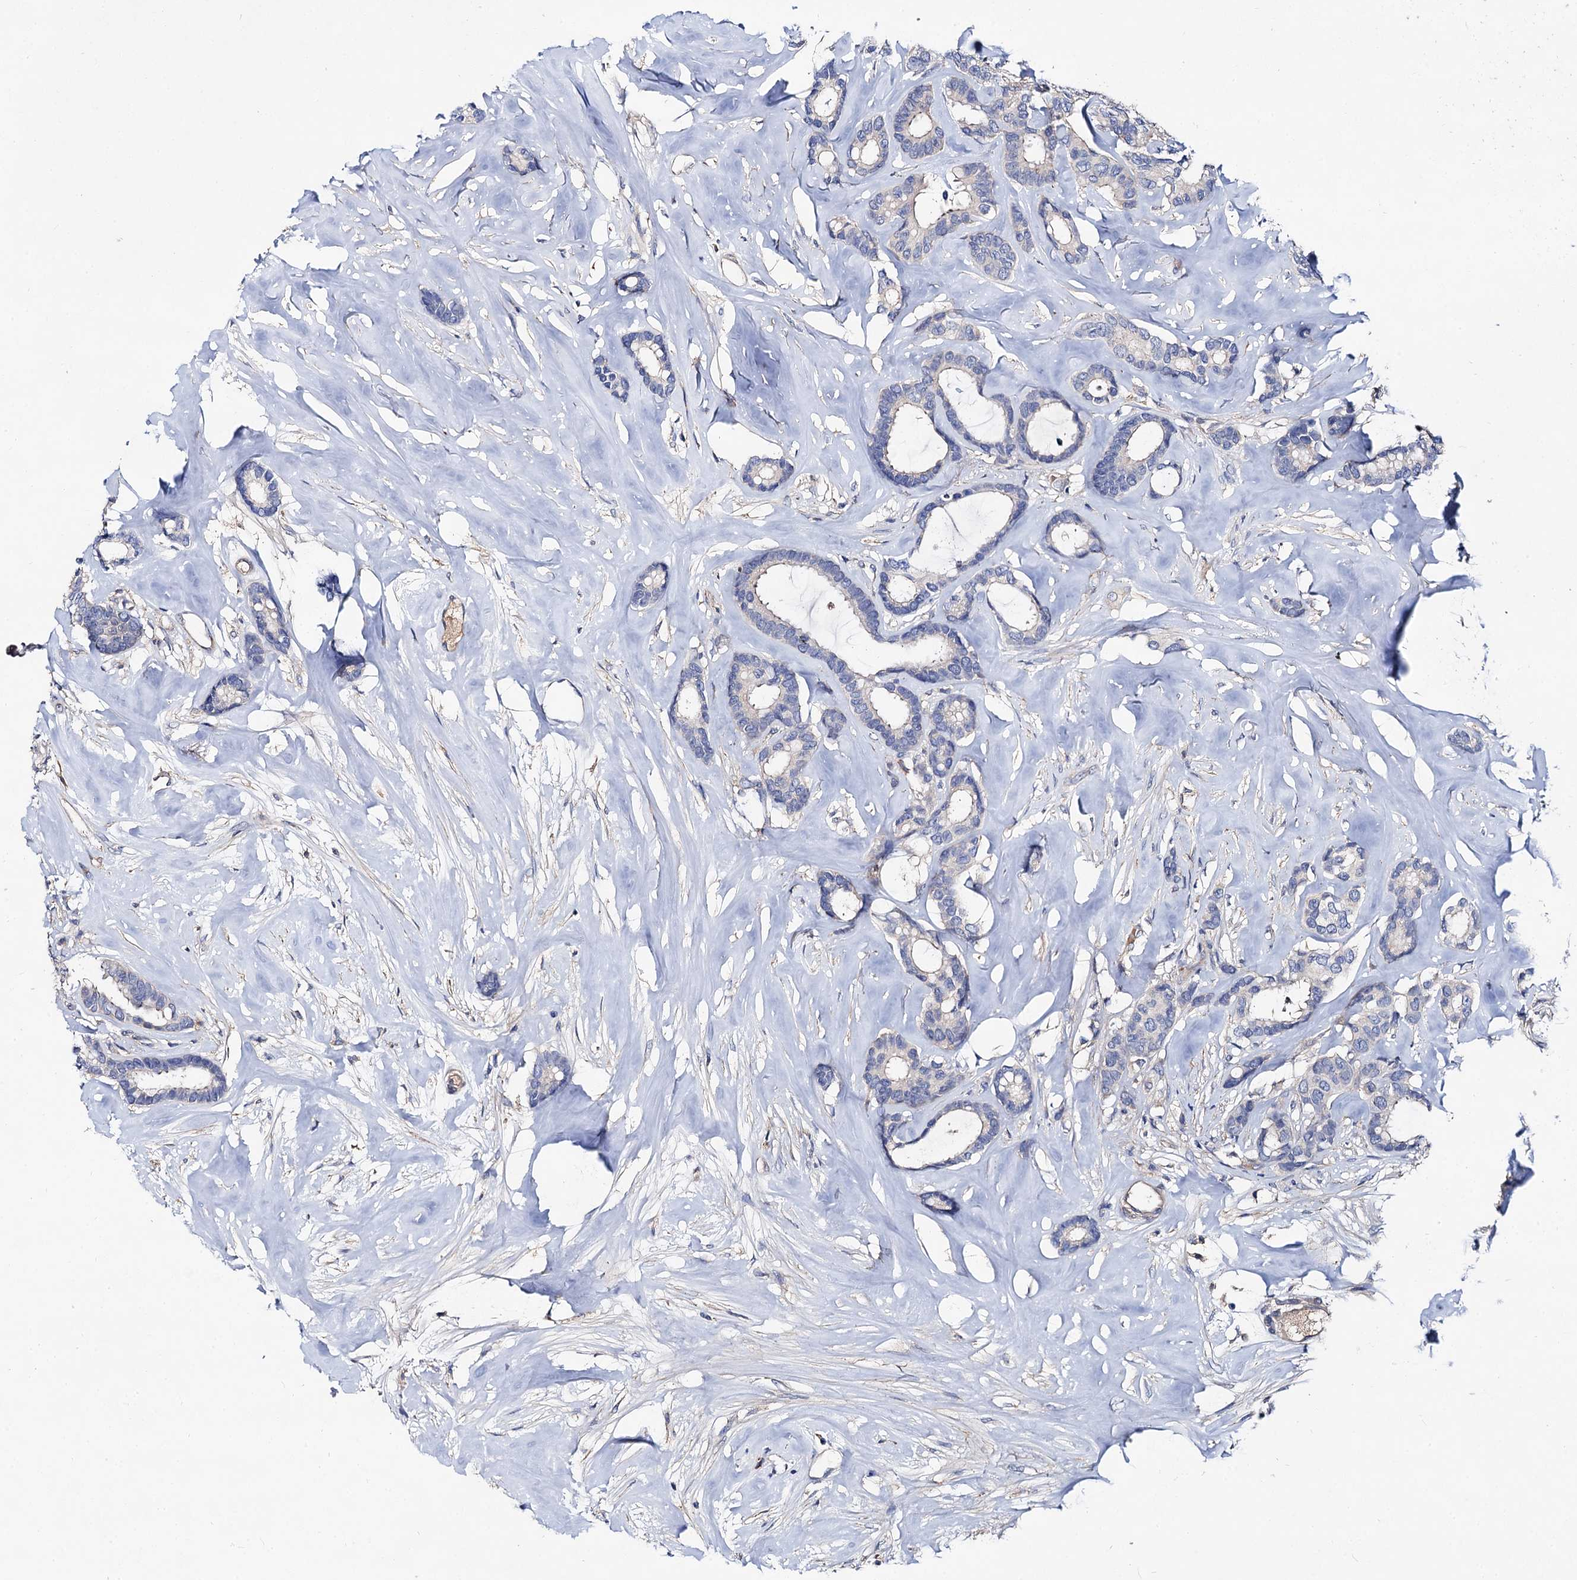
{"staining": {"intensity": "negative", "quantity": "none", "location": "none"}, "tissue": "breast cancer", "cell_type": "Tumor cells", "image_type": "cancer", "snomed": [{"axis": "morphology", "description": "Duct carcinoma"}, {"axis": "topography", "description": "Breast"}], "caption": "This micrograph is of breast cancer stained with IHC to label a protein in brown with the nuclei are counter-stained blue. There is no positivity in tumor cells.", "gene": "HVCN1", "patient": {"sex": "female", "age": 87}}